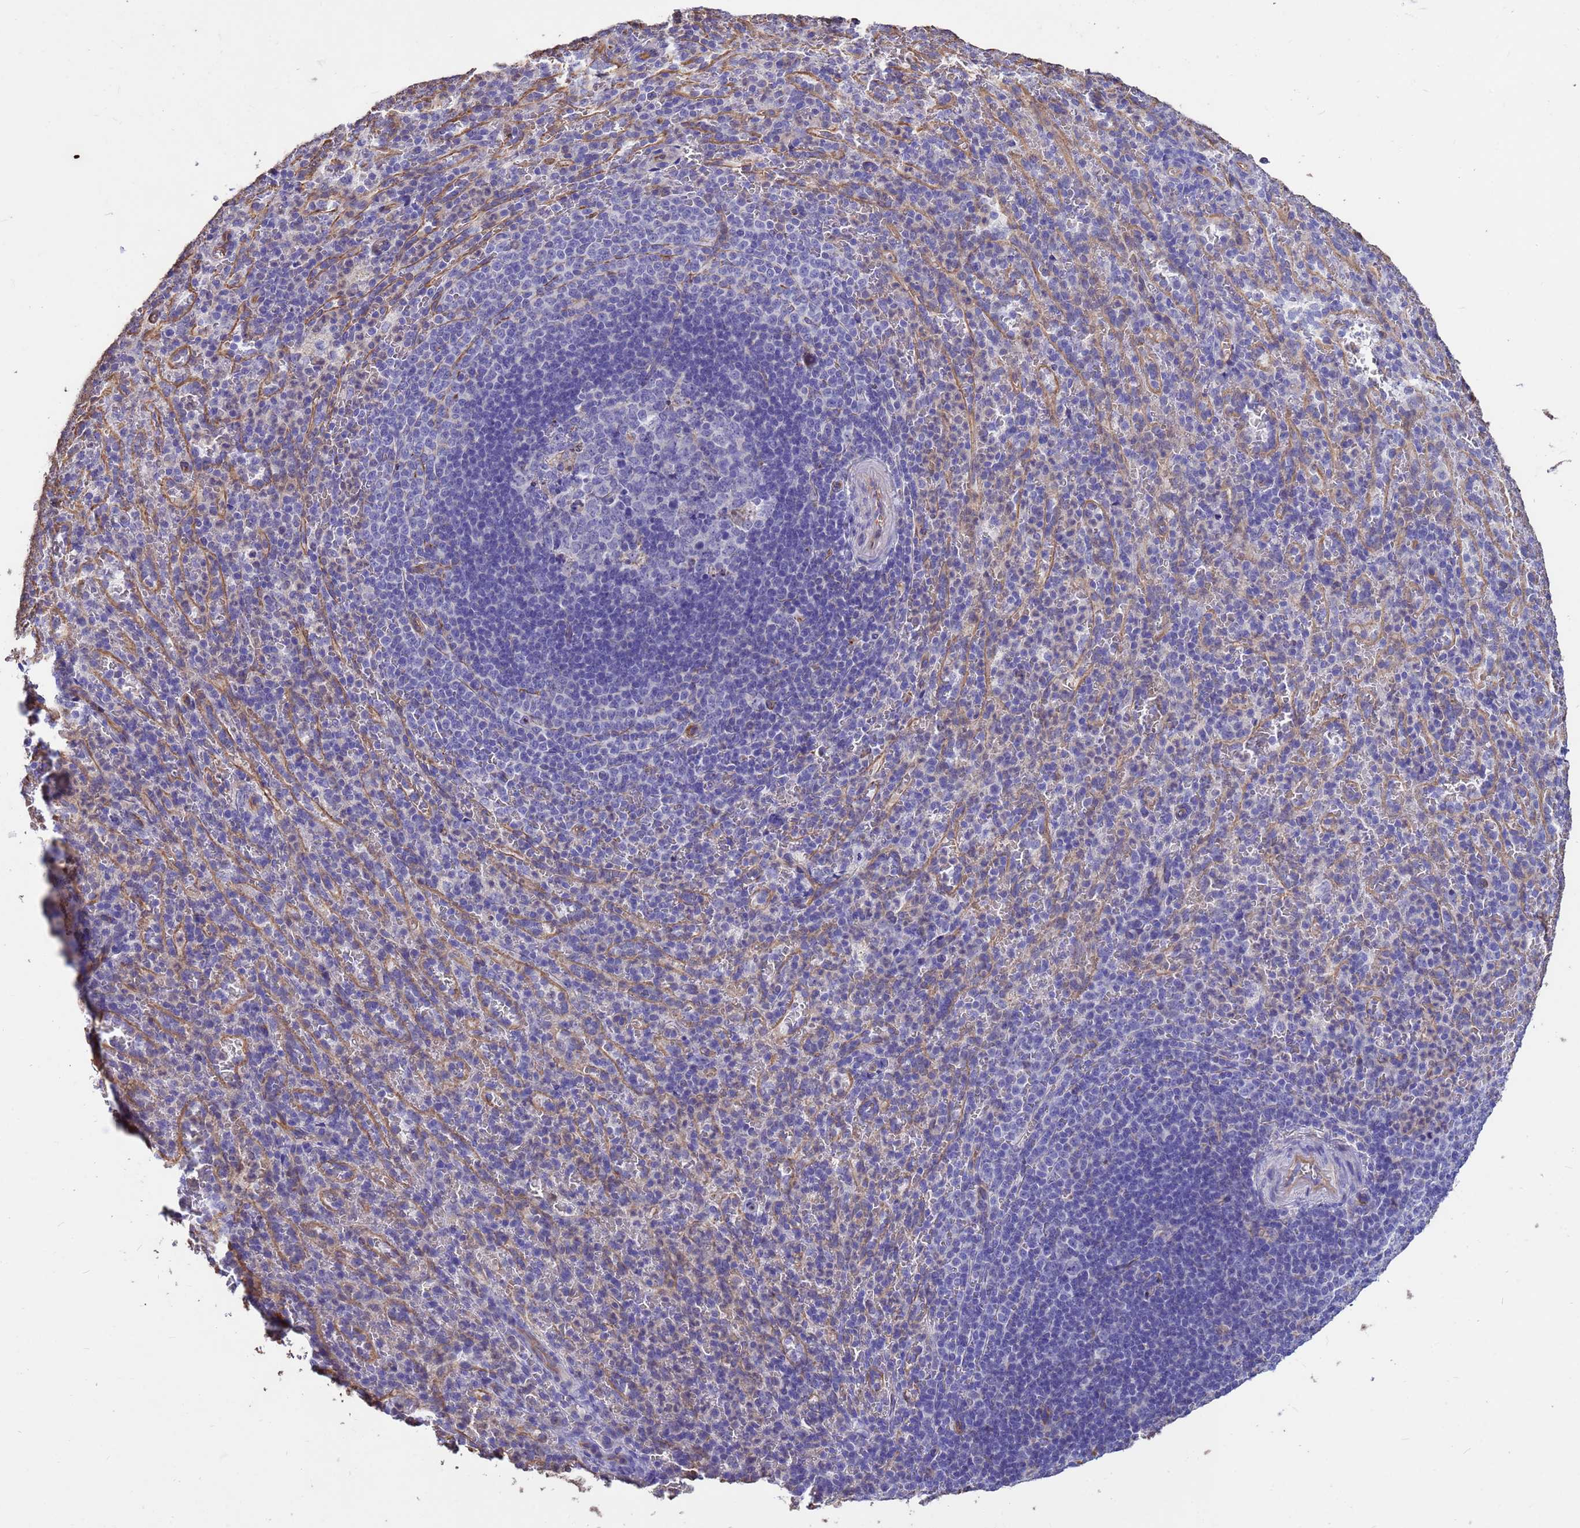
{"staining": {"intensity": "negative", "quantity": "none", "location": "none"}, "tissue": "spleen", "cell_type": "Cells in red pulp", "image_type": "normal", "snomed": [{"axis": "morphology", "description": "Normal tissue, NOS"}, {"axis": "topography", "description": "Spleen"}], "caption": "Cells in red pulp show no significant protein expression in unremarkable spleen. Nuclei are stained in blue.", "gene": "TCEAL3", "patient": {"sex": "female", "age": 21}}